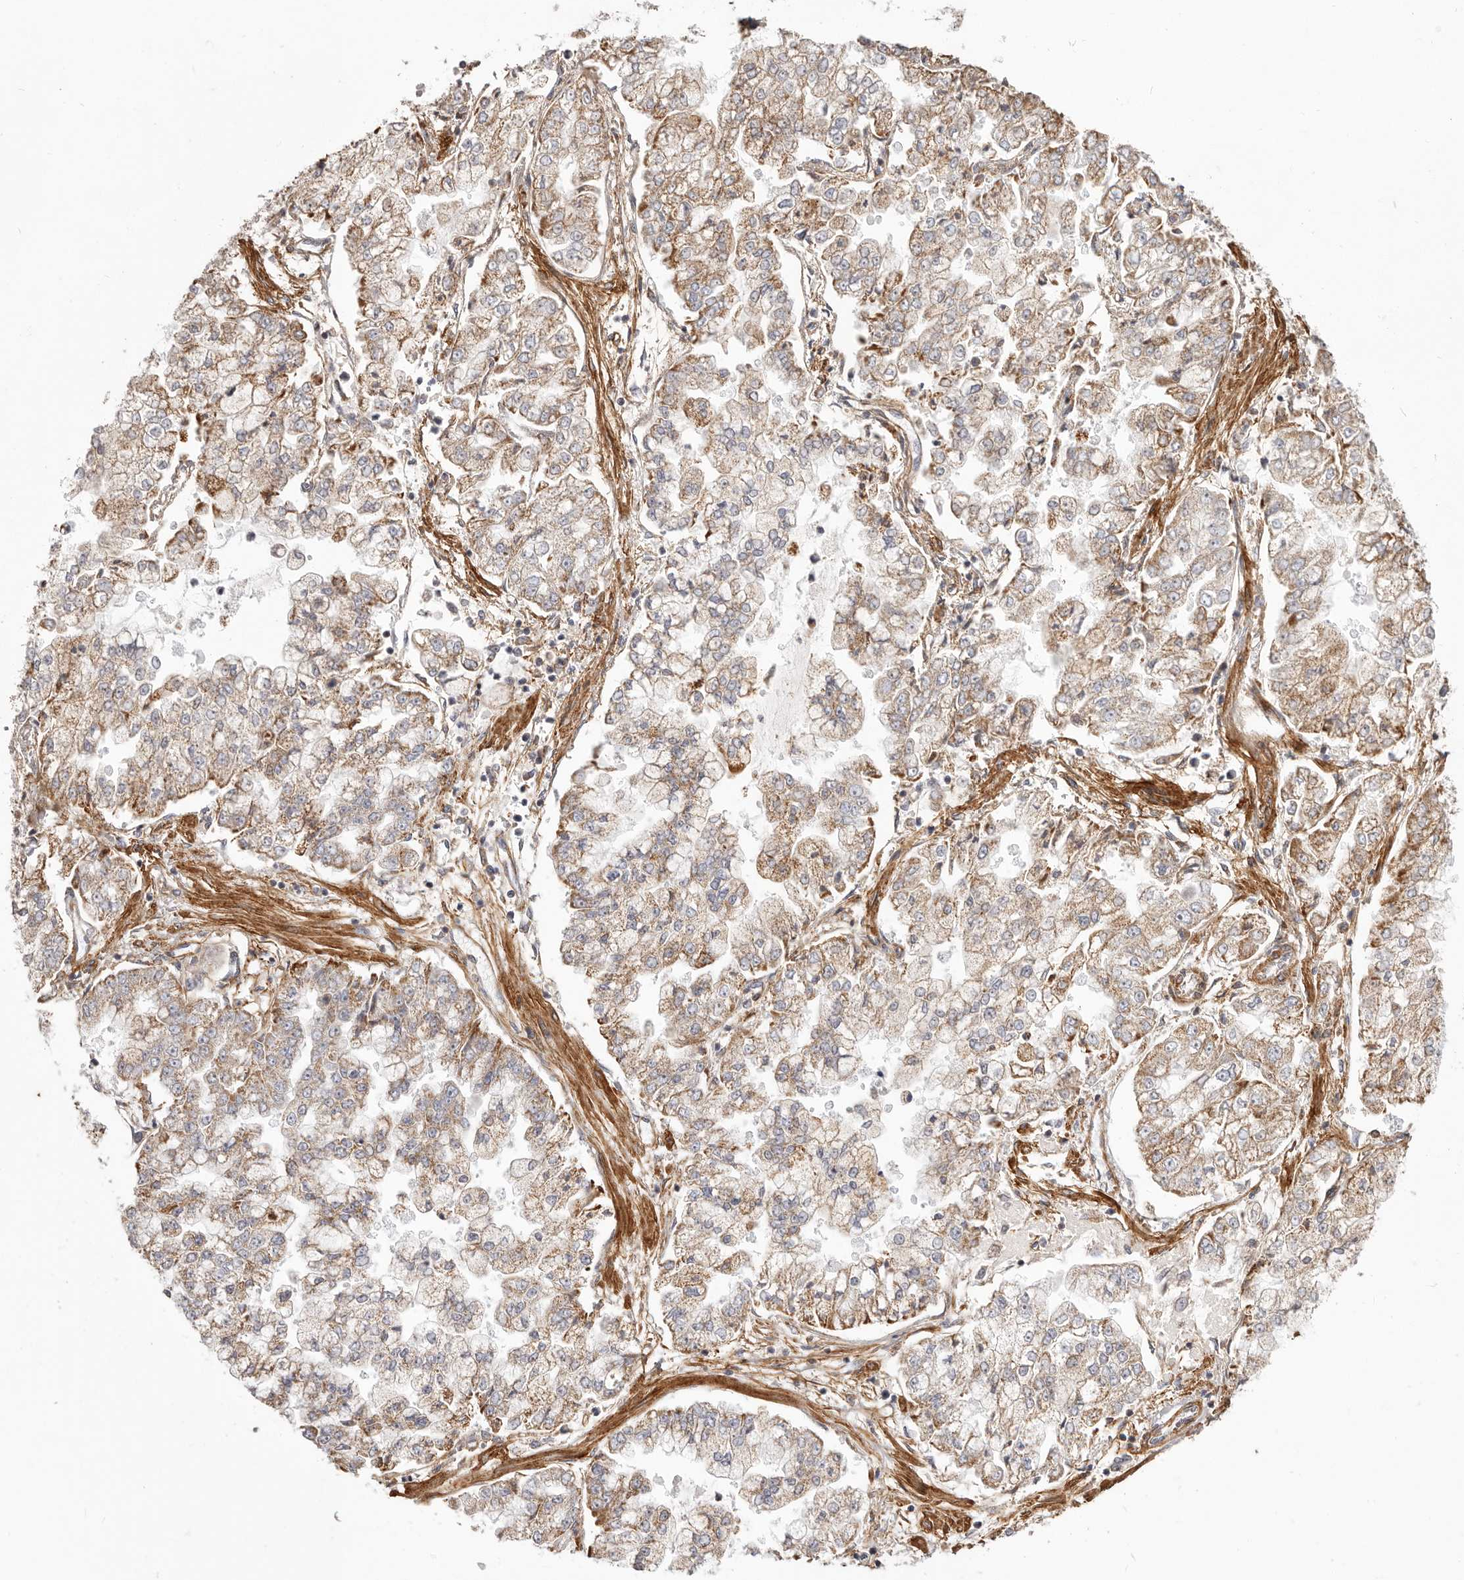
{"staining": {"intensity": "moderate", "quantity": ">75%", "location": "cytoplasmic/membranous"}, "tissue": "stomach cancer", "cell_type": "Tumor cells", "image_type": "cancer", "snomed": [{"axis": "morphology", "description": "Adenocarcinoma, NOS"}, {"axis": "topography", "description": "Stomach"}], "caption": "Protein expression analysis of stomach adenocarcinoma exhibits moderate cytoplasmic/membranous expression in approximately >75% of tumor cells.", "gene": "MRPS10", "patient": {"sex": "male", "age": 76}}